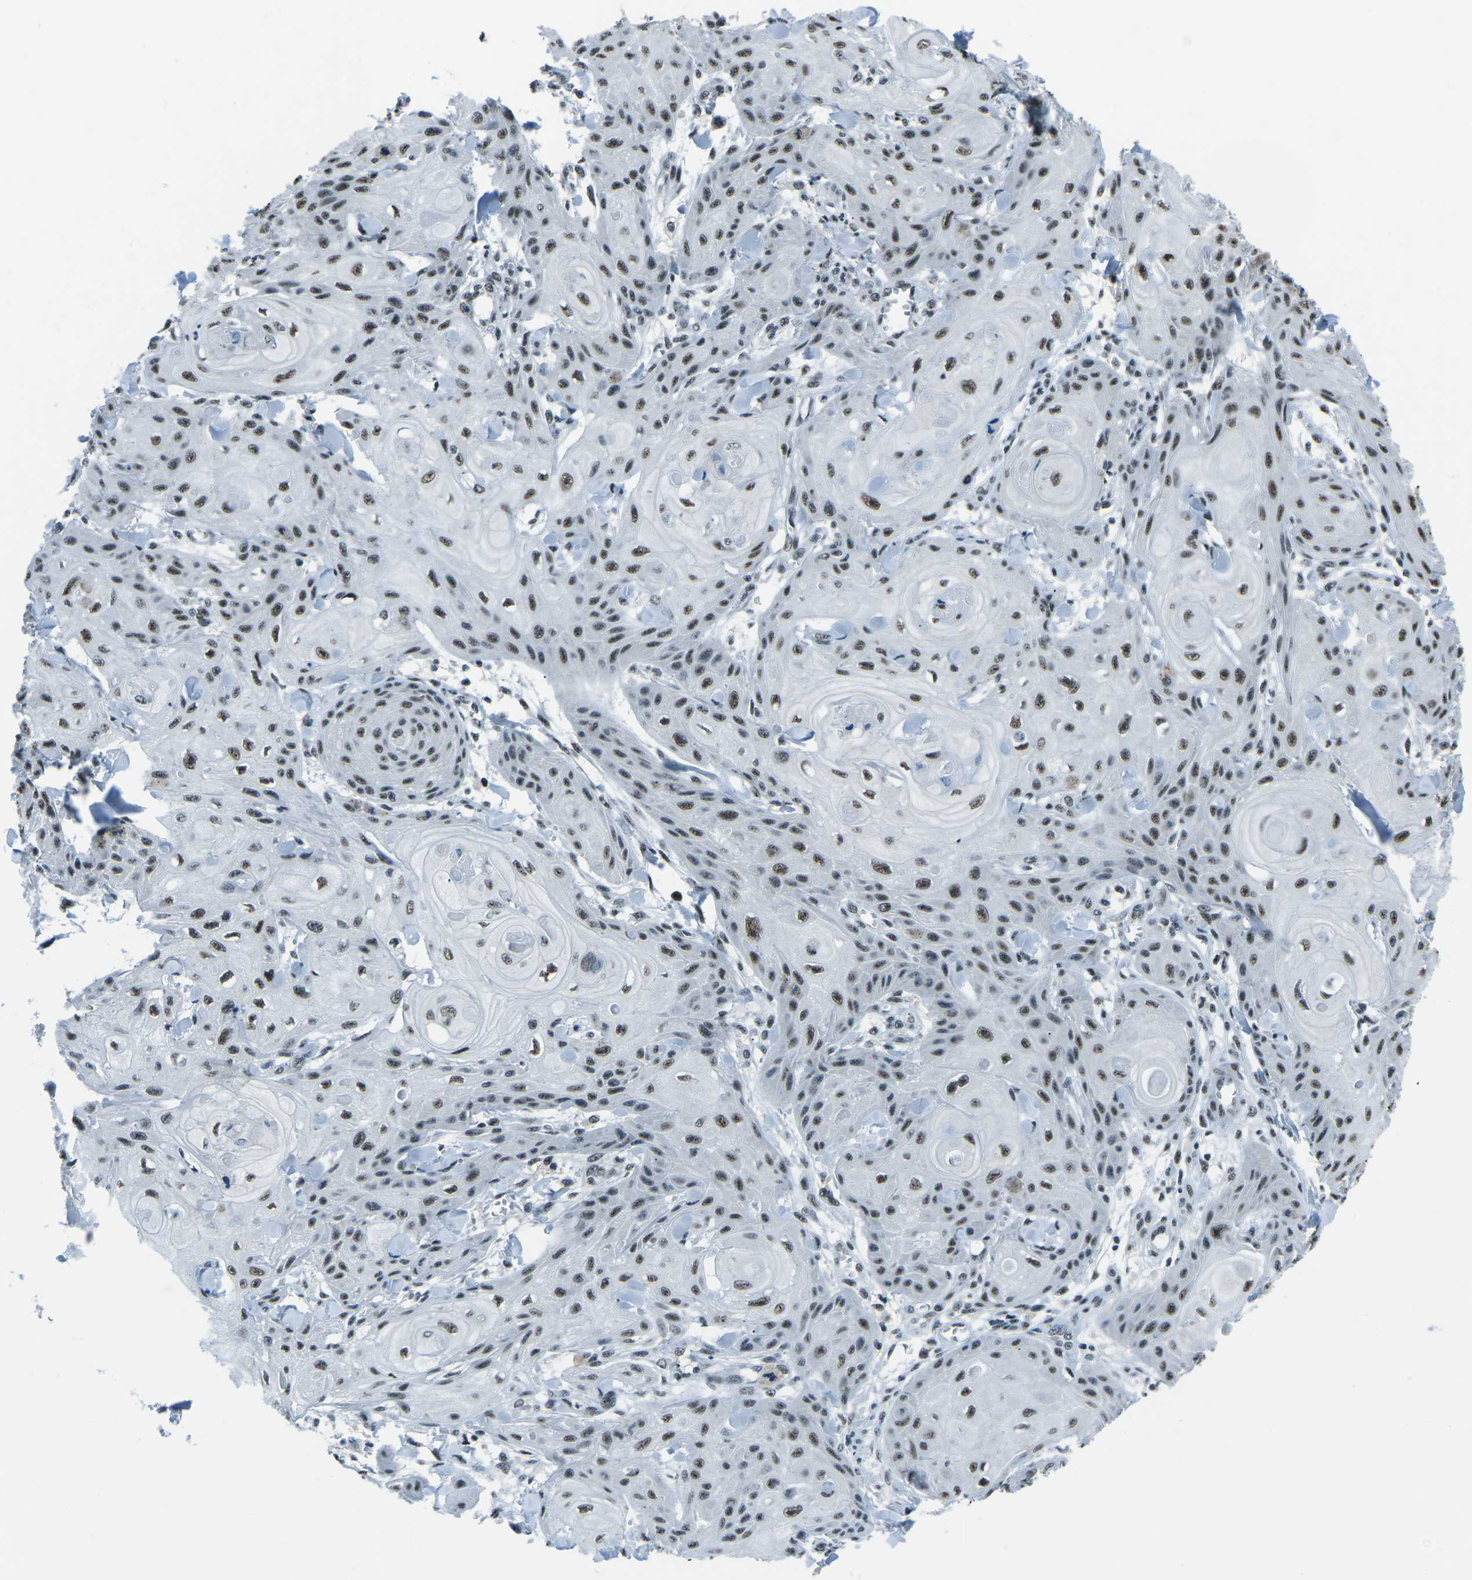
{"staining": {"intensity": "moderate", "quantity": ">75%", "location": "nuclear"}, "tissue": "skin cancer", "cell_type": "Tumor cells", "image_type": "cancer", "snomed": [{"axis": "morphology", "description": "Squamous cell carcinoma, NOS"}, {"axis": "topography", "description": "Skin"}], "caption": "The image demonstrates staining of squamous cell carcinoma (skin), revealing moderate nuclear protein positivity (brown color) within tumor cells.", "gene": "RBL2", "patient": {"sex": "male", "age": 74}}